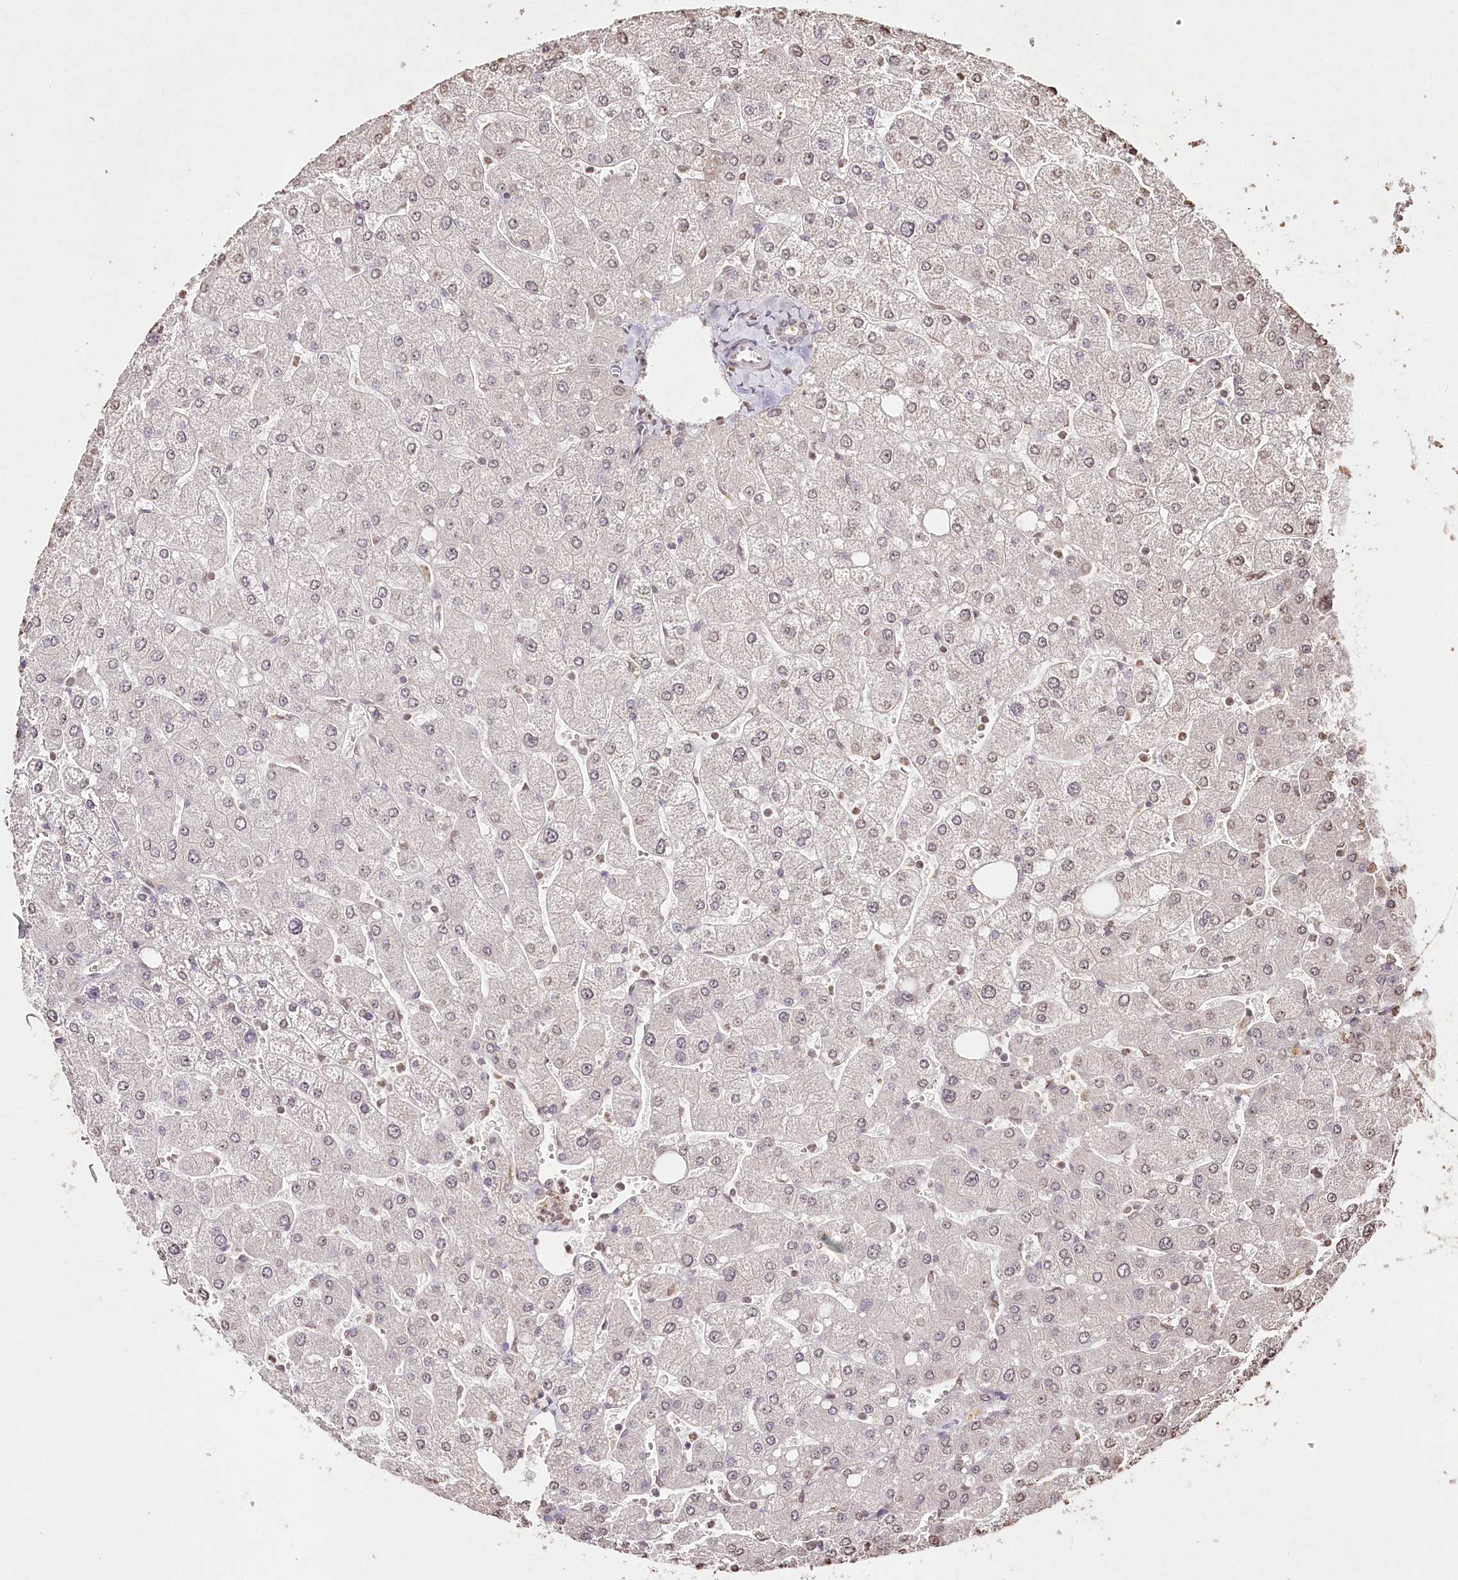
{"staining": {"intensity": "negative", "quantity": "none", "location": "none"}, "tissue": "liver", "cell_type": "Cholangiocytes", "image_type": "normal", "snomed": [{"axis": "morphology", "description": "Normal tissue, NOS"}, {"axis": "topography", "description": "Liver"}], "caption": "An image of liver stained for a protein reveals no brown staining in cholangiocytes.", "gene": "DMXL1", "patient": {"sex": "male", "age": 55}}